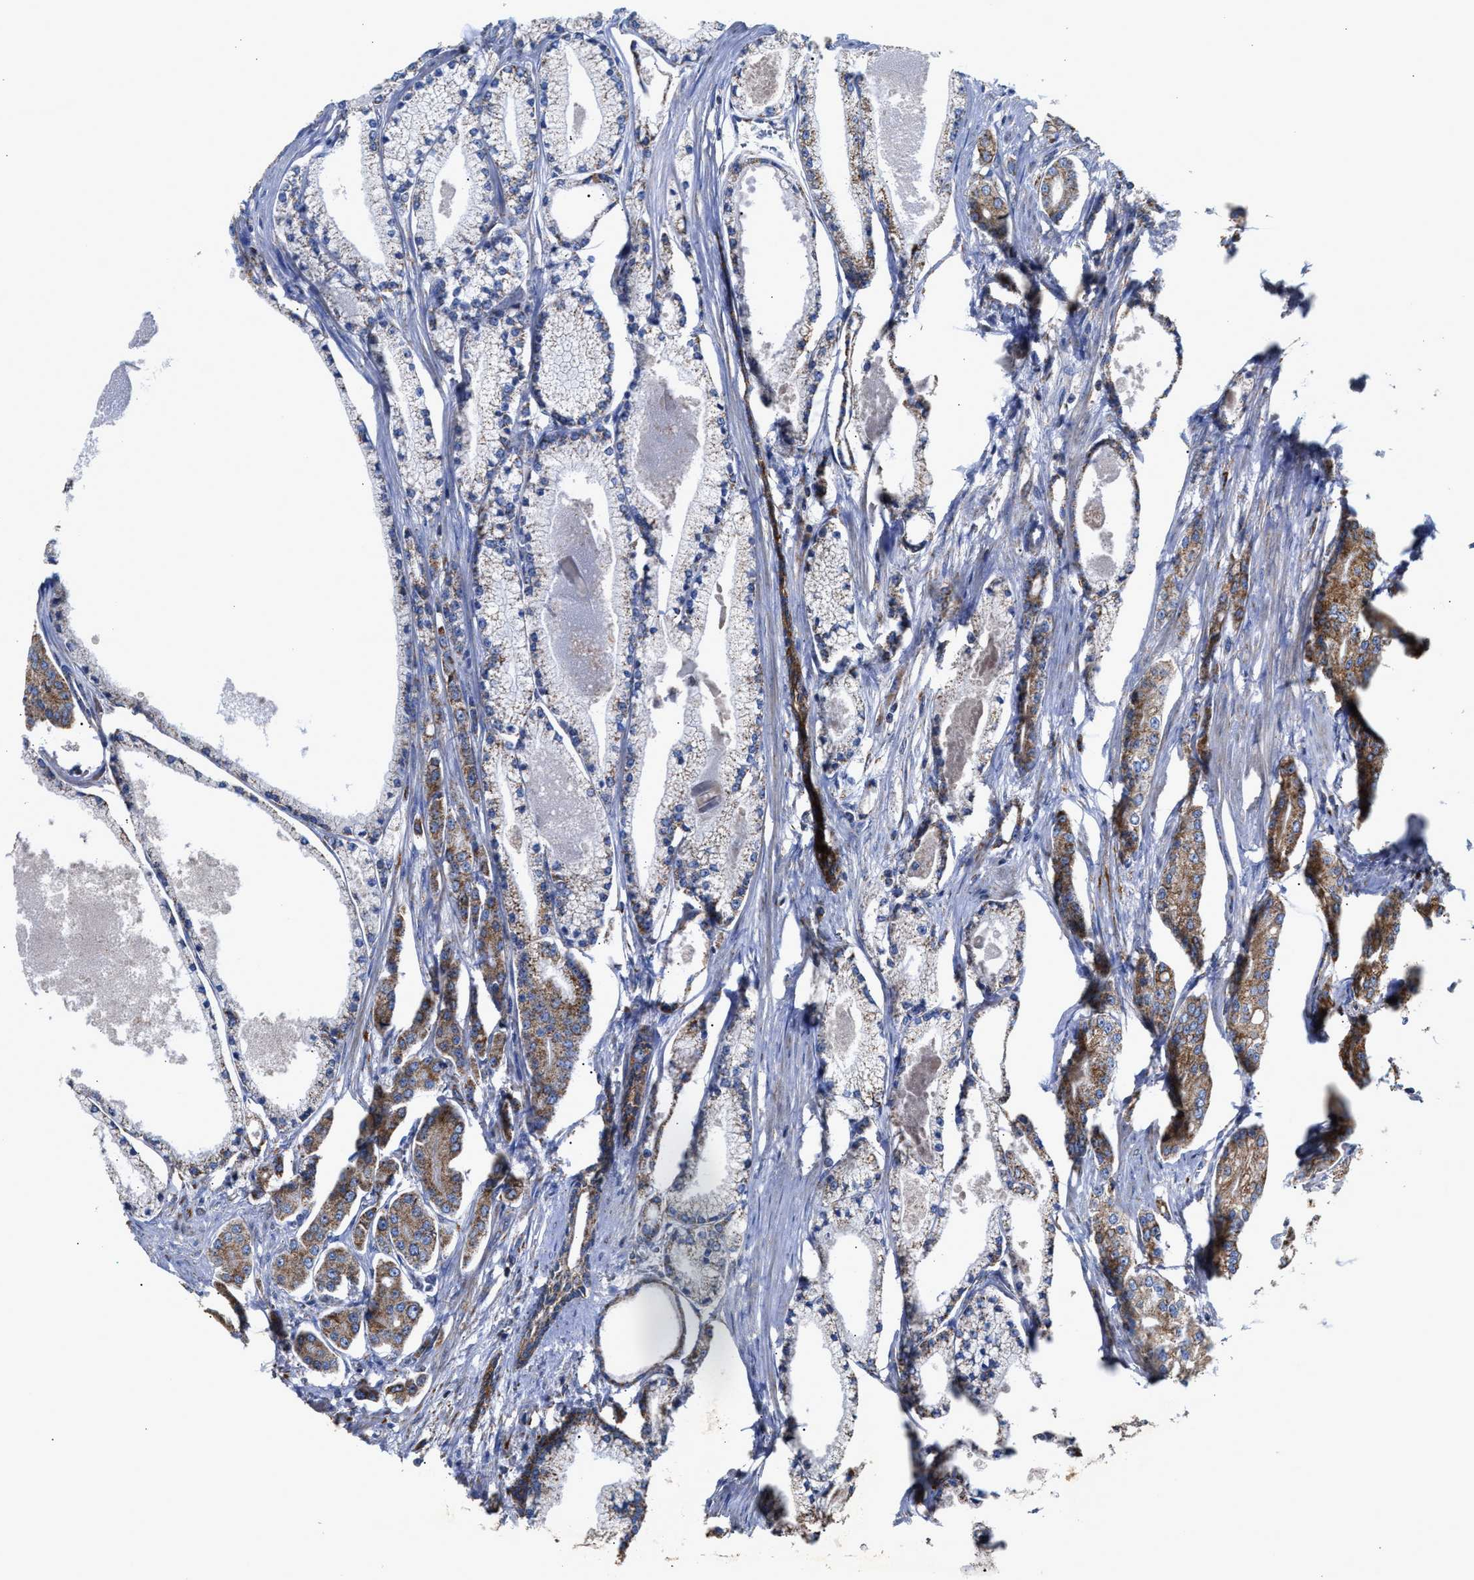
{"staining": {"intensity": "moderate", "quantity": ">75%", "location": "cytoplasmic/membranous"}, "tissue": "prostate cancer", "cell_type": "Tumor cells", "image_type": "cancer", "snomed": [{"axis": "morphology", "description": "Adenocarcinoma, High grade"}, {"axis": "topography", "description": "Prostate"}], "caption": "The image exhibits staining of prostate cancer, revealing moderate cytoplasmic/membranous protein expression (brown color) within tumor cells.", "gene": "MECR", "patient": {"sex": "male", "age": 71}}